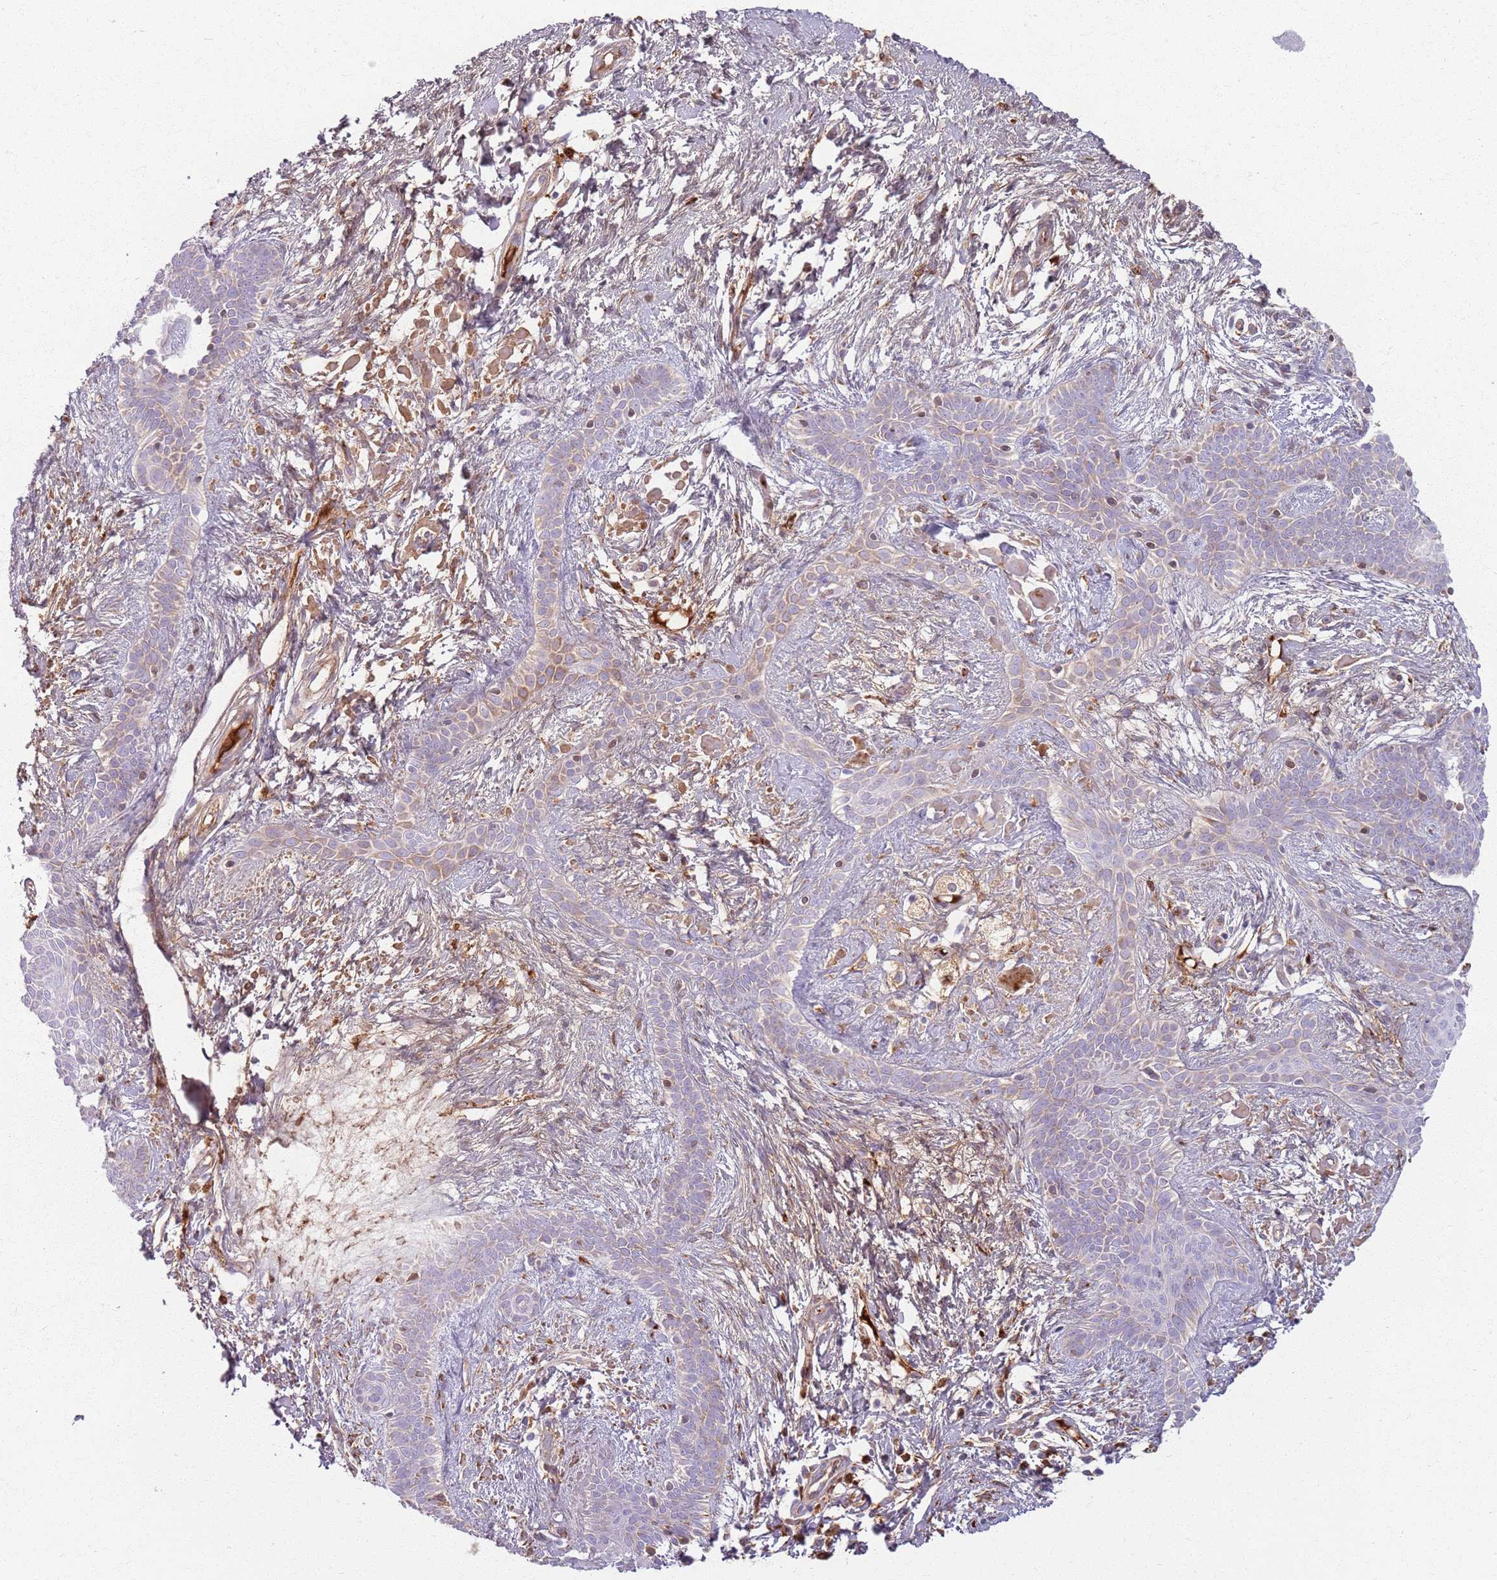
{"staining": {"intensity": "moderate", "quantity": "<25%", "location": "cytoplasmic/membranous"}, "tissue": "skin cancer", "cell_type": "Tumor cells", "image_type": "cancer", "snomed": [{"axis": "morphology", "description": "Basal cell carcinoma"}, {"axis": "topography", "description": "Skin"}], "caption": "Immunohistochemical staining of skin cancer shows low levels of moderate cytoplasmic/membranous positivity in about <25% of tumor cells.", "gene": "COLGALT1", "patient": {"sex": "male", "age": 78}}